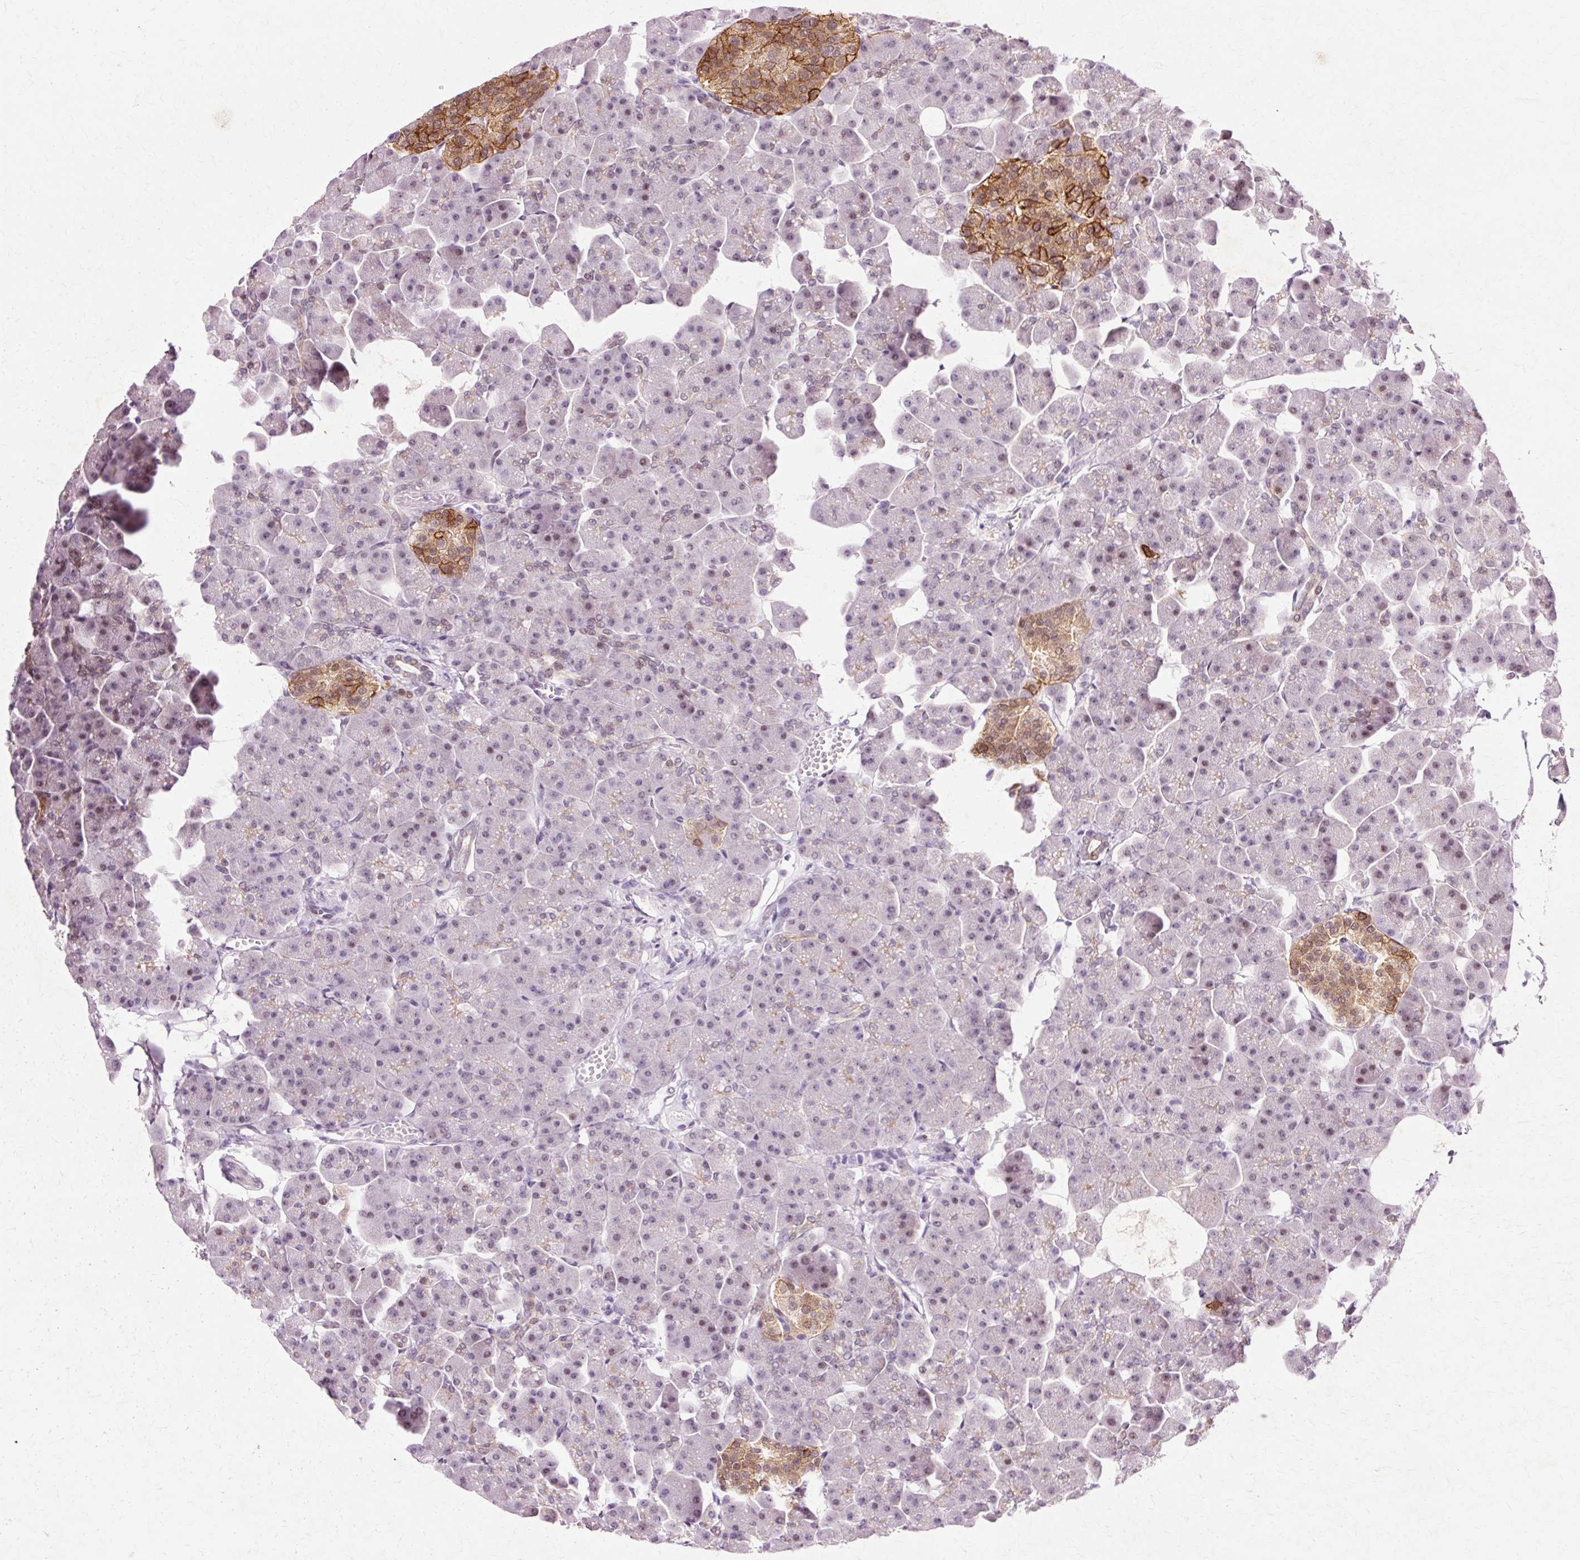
{"staining": {"intensity": "weak", "quantity": "25%-75%", "location": "nuclear"}, "tissue": "pancreas", "cell_type": "Exocrine glandular cells", "image_type": "normal", "snomed": [{"axis": "morphology", "description": "Normal tissue, NOS"}, {"axis": "topography", "description": "Pancreas"}], "caption": "Immunohistochemical staining of benign human pancreas reveals weak nuclear protein positivity in approximately 25%-75% of exocrine glandular cells.", "gene": "MACROD2", "patient": {"sex": "male", "age": 35}}